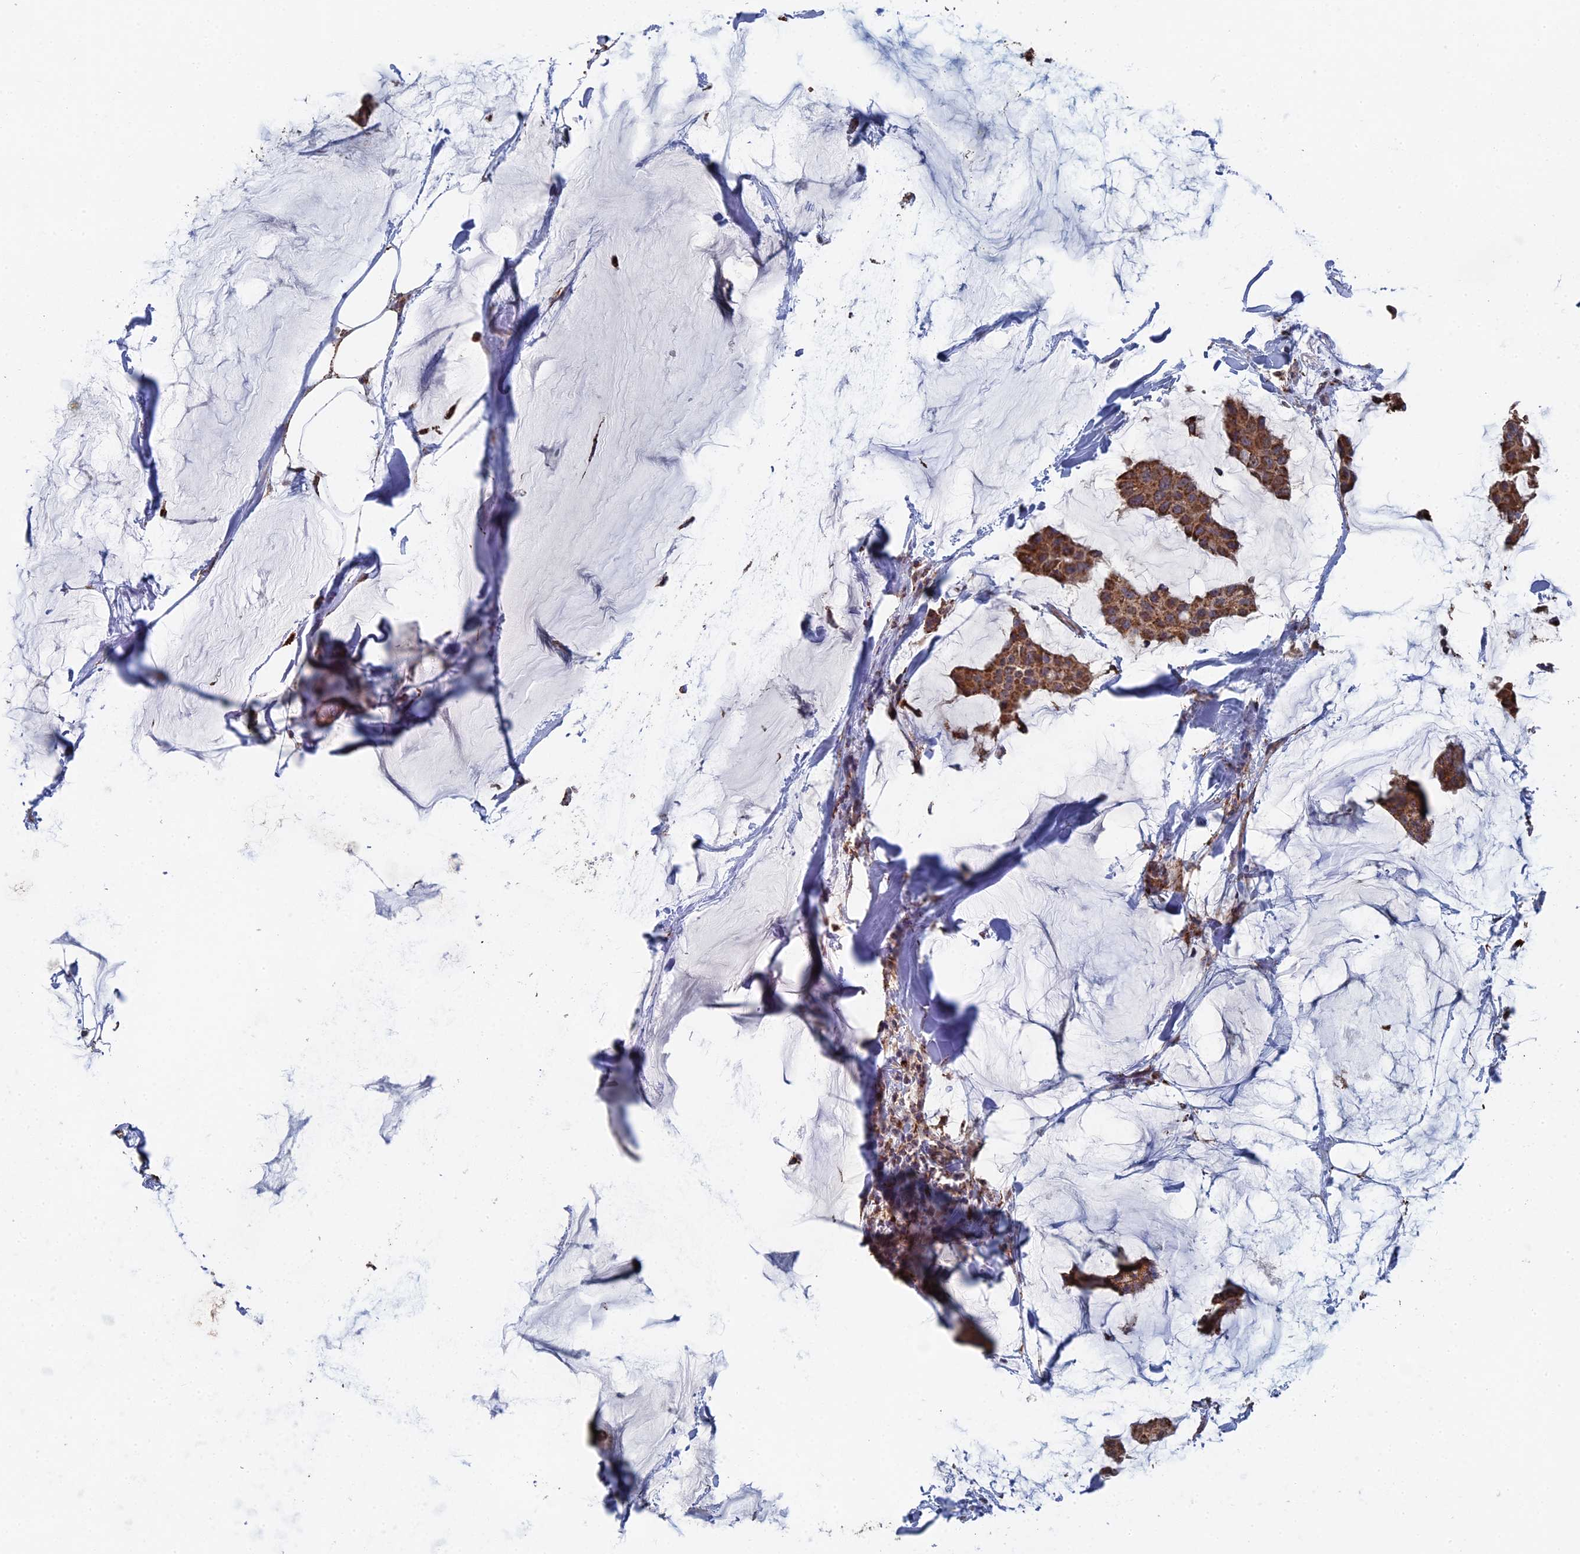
{"staining": {"intensity": "moderate", "quantity": ">75%", "location": "cytoplasmic/membranous"}, "tissue": "breast cancer", "cell_type": "Tumor cells", "image_type": "cancer", "snomed": [{"axis": "morphology", "description": "Duct carcinoma"}, {"axis": "topography", "description": "Breast"}], "caption": "A micrograph of human breast cancer (intraductal carcinoma) stained for a protein shows moderate cytoplasmic/membranous brown staining in tumor cells.", "gene": "SMG9", "patient": {"sex": "female", "age": 93}}